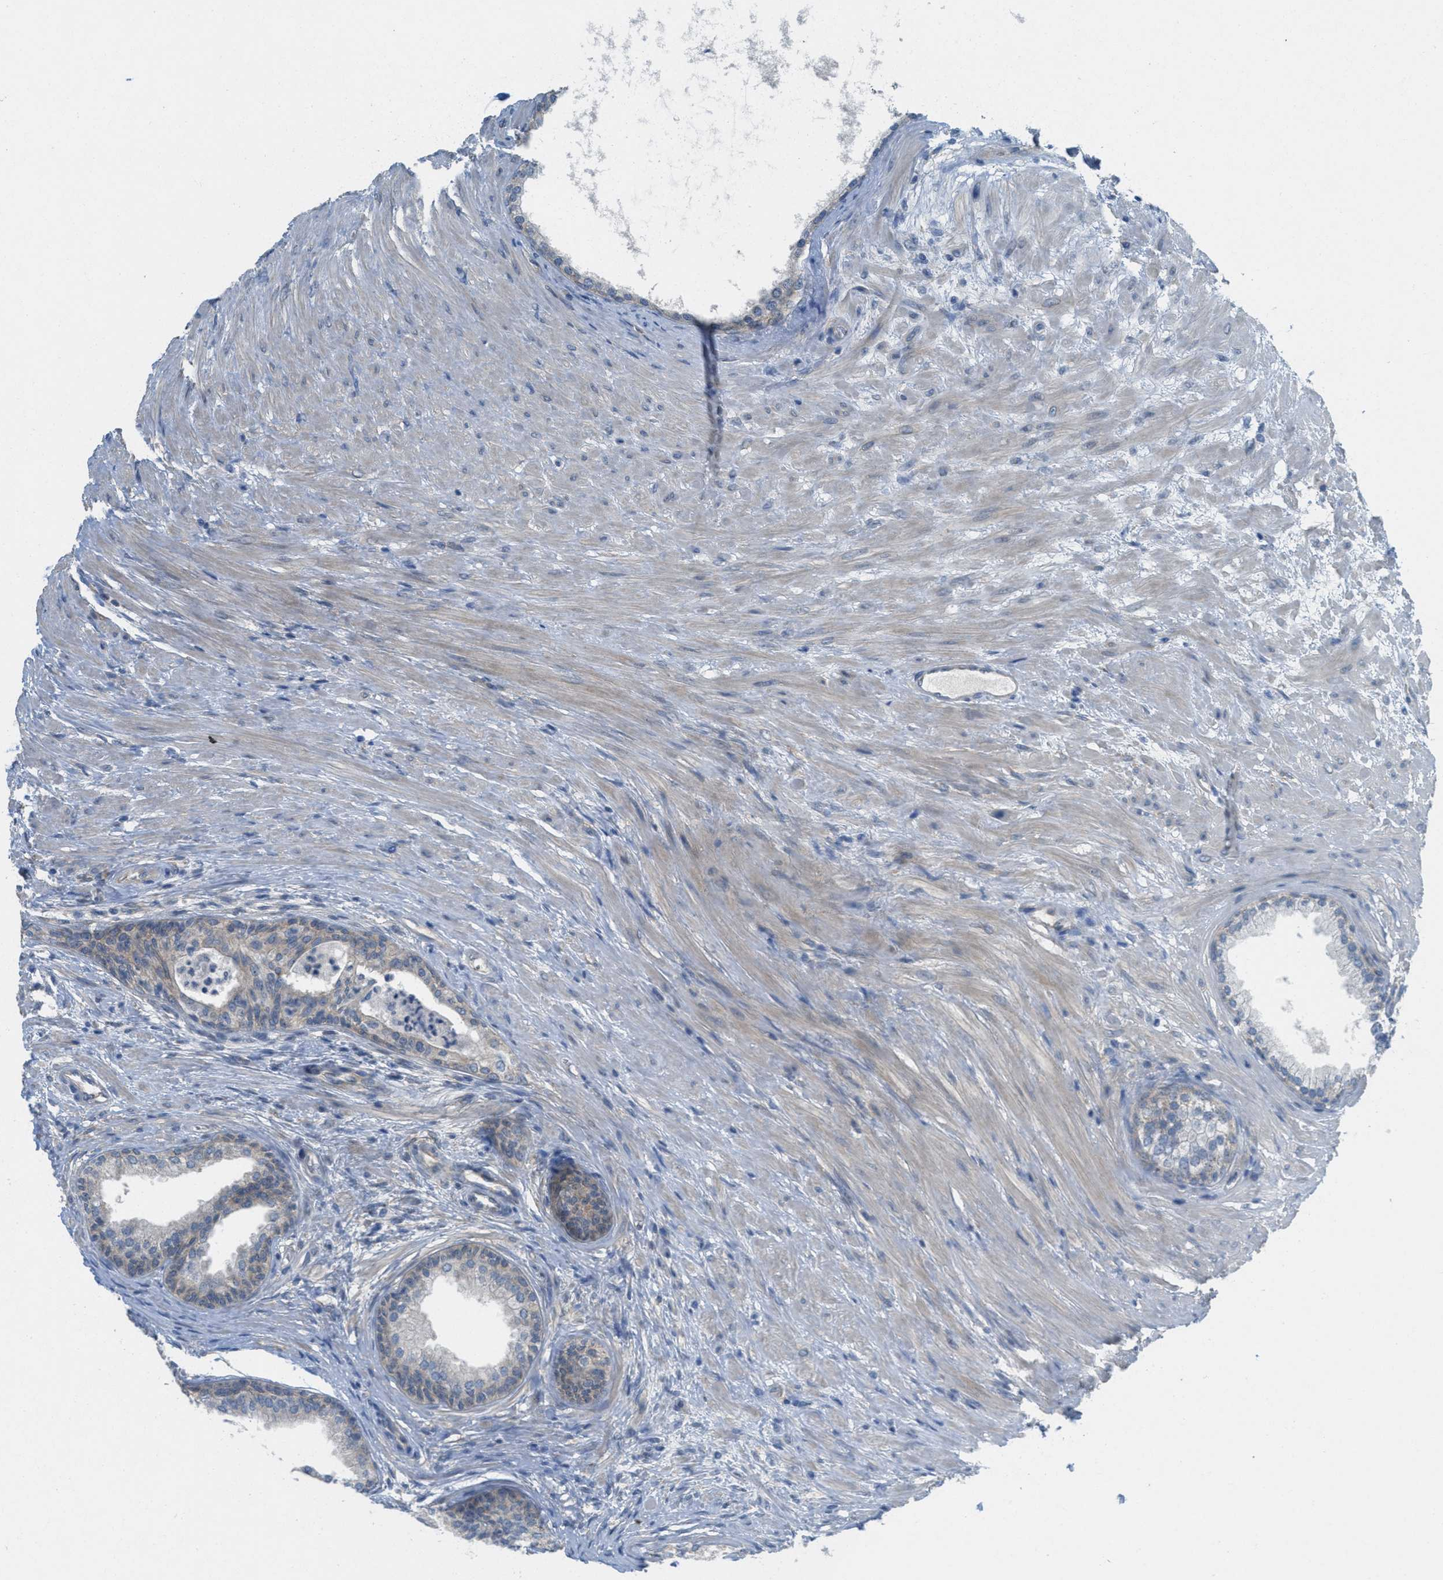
{"staining": {"intensity": "weak", "quantity": "25%-75%", "location": "cytoplasmic/membranous"}, "tissue": "prostate", "cell_type": "Glandular cells", "image_type": "normal", "snomed": [{"axis": "morphology", "description": "Normal tissue, NOS"}, {"axis": "topography", "description": "Prostate"}], "caption": "Glandular cells reveal weak cytoplasmic/membranous positivity in about 25%-75% of cells in unremarkable prostate.", "gene": "ZFYVE9", "patient": {"sex": "male", "age": 76}}